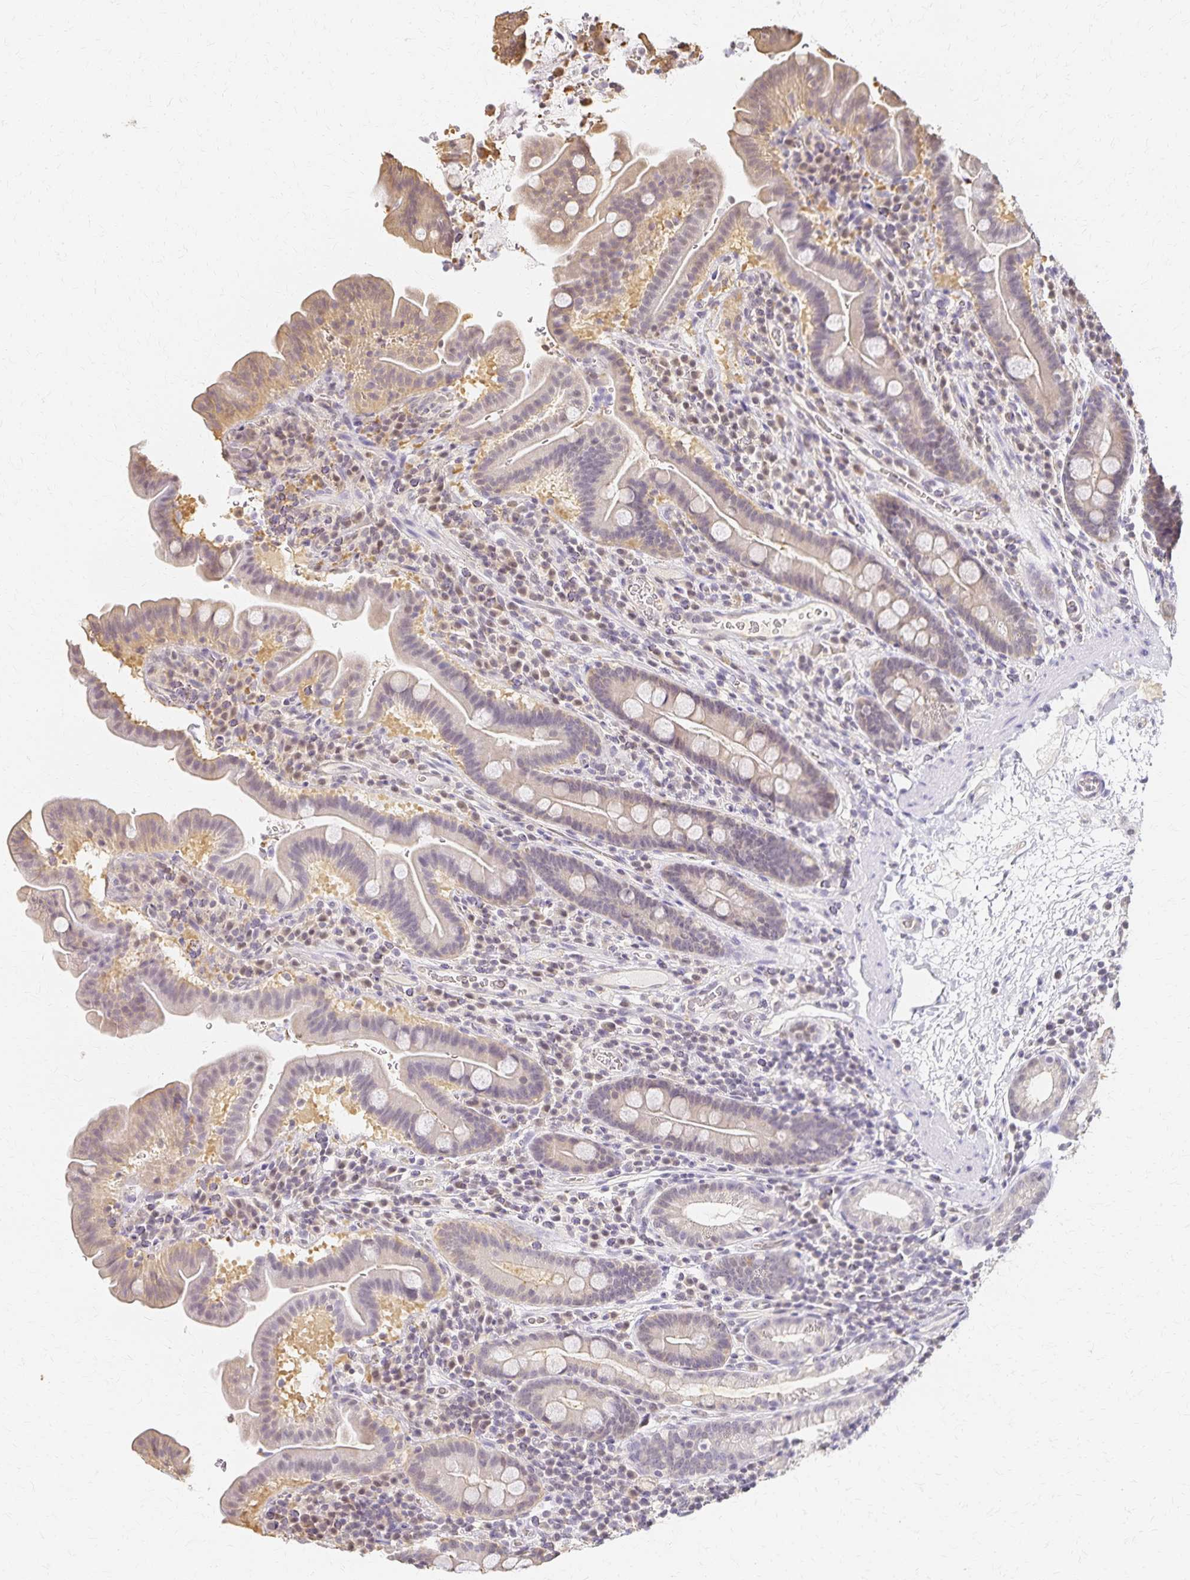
{"staining": {"intensity": "weak", "quantity": "<25%", "location": "cytoplasmic/membranous,nuclear"}, "tissue": "small intestine", "cell_type": "Glandular cells", "image_type": "normal", "snomed": [{"axis": "morphology", "description": "Normal tissue, NOS"}, {"axis": "topography", "description": "Small intestine"}], "caption": "An image of human small intestine is negative for staining in glandular cells. Nuclei are stained in blue.", "gene": "AZGP1", "patient": {"sex": "male", "age": 26}}